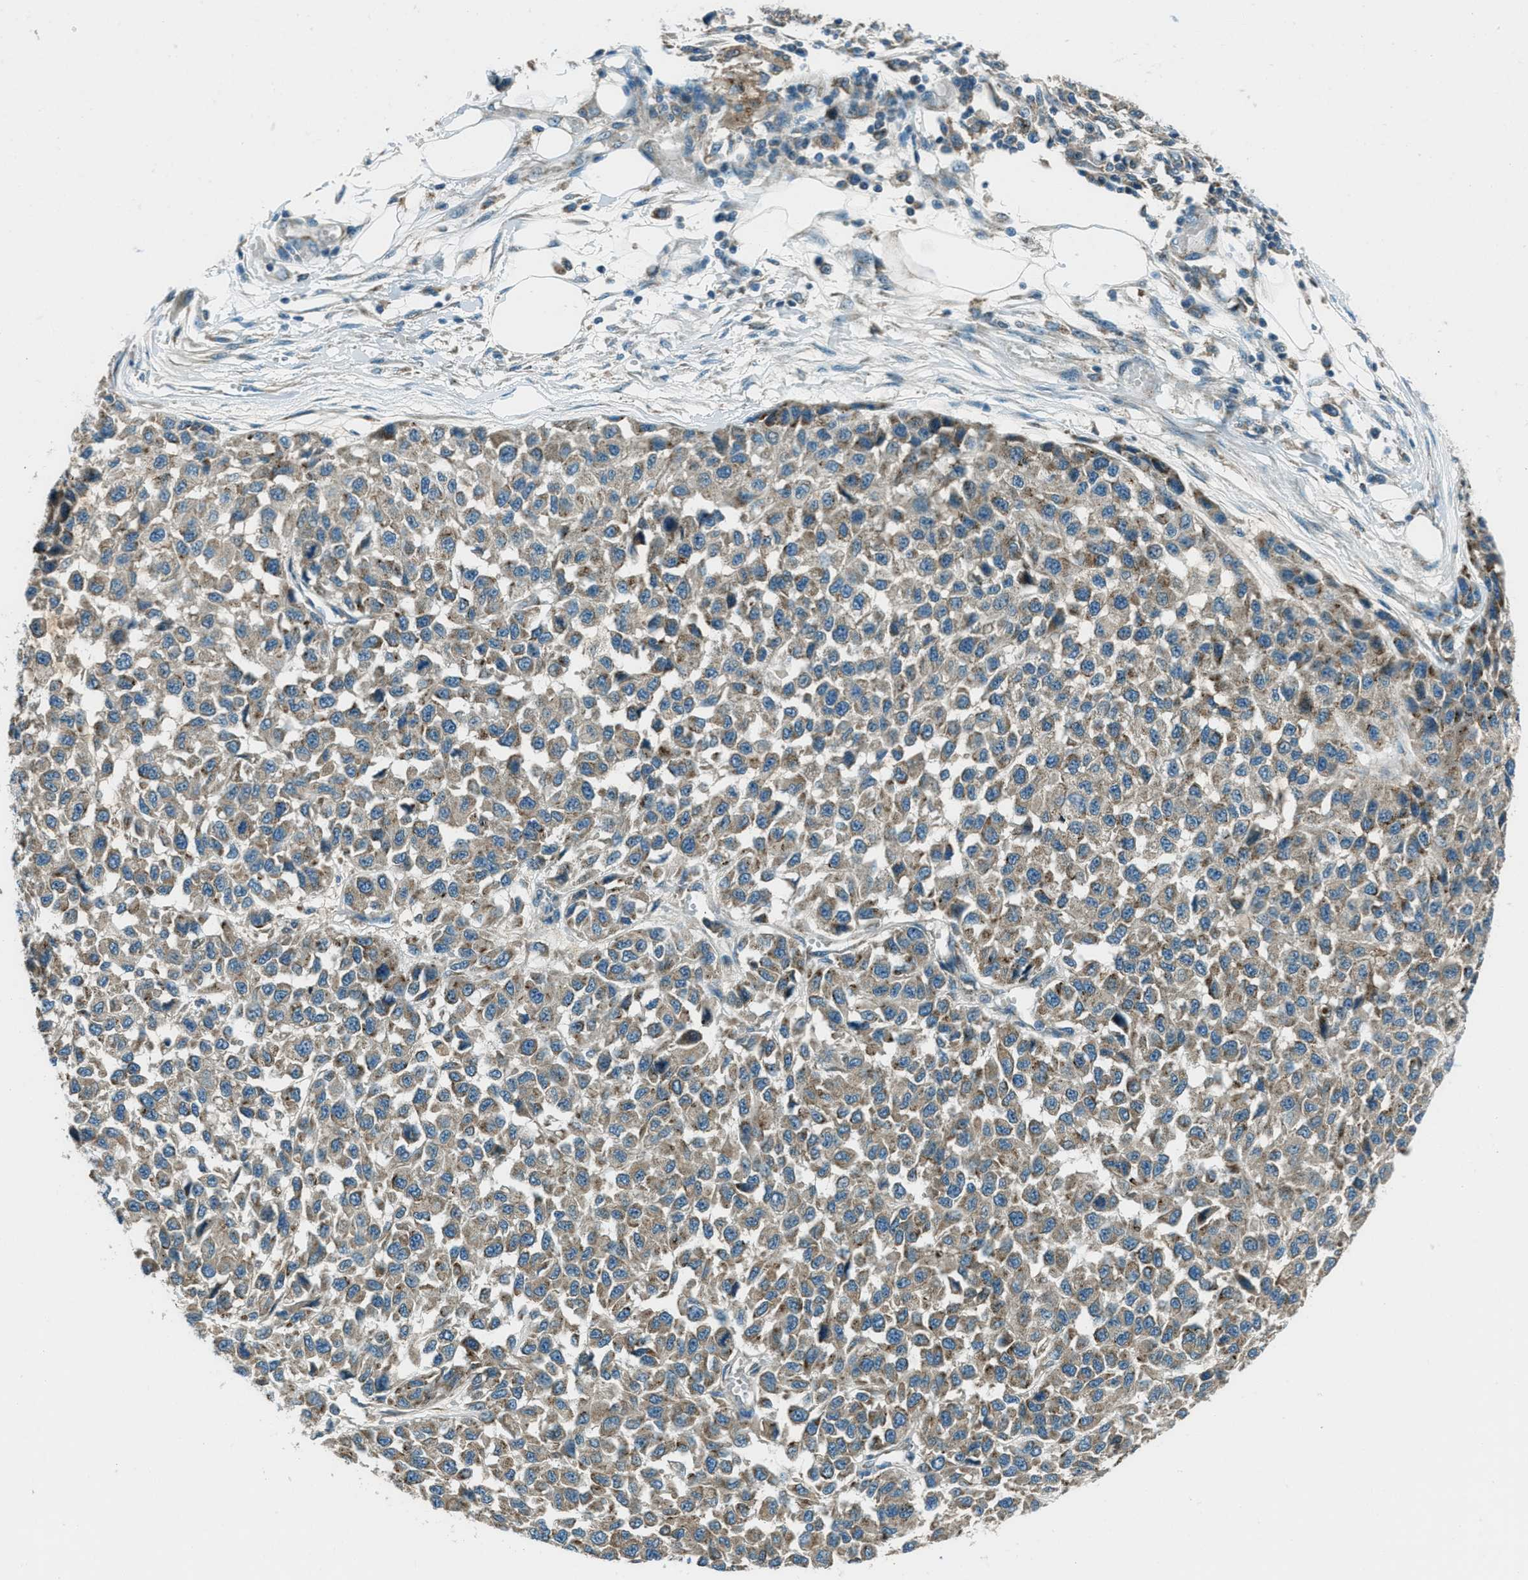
{"staining": {"intensity": "moderate", "quantity": ">75%", "location": "cytoplasmic/membranous"}, "tissue": "melanoma", "cell_type": "Tumor cells", "image_type": "cancer", "snomed": [{"axis": "morphology", "description": "Normal tissue, NOS"}, {"axis": "morphology", "description": "Malignant melanoma, NOS"}, {"axis": "topography", "description": "Skin"}], "caption": "Immunohistochemical staining of melanoma reveals medium levels of moderate cytoplasmic/membranous staining in about >75% of tumor cells.", "gene": "FAR1", "patient": {"sex": "male", "age": 62}}